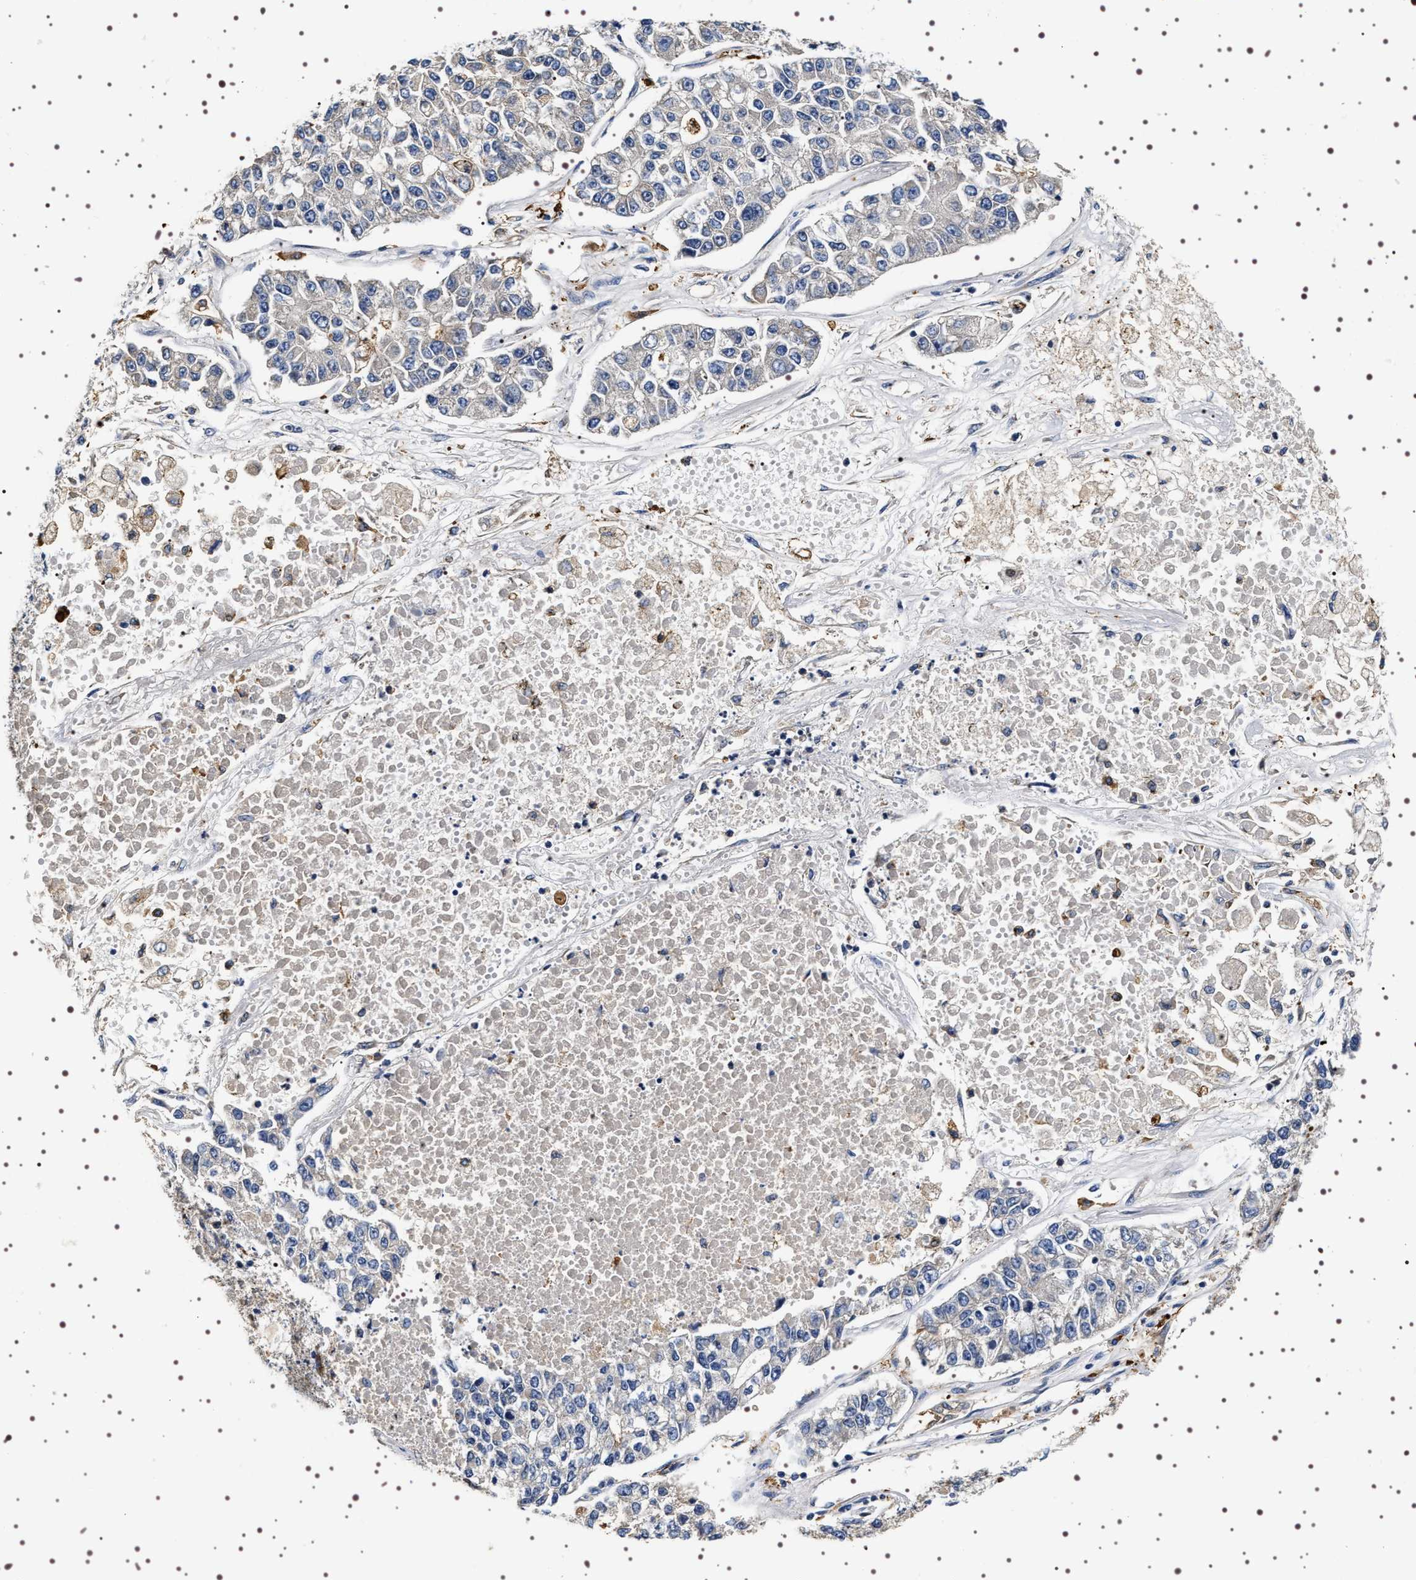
{"staining": {"intensity": "negative", "quantity": "none", "location": "none"}, "tissue": "lung cancer", "cell_type": "Tumor cells", "image_type": "cancer", "snomed": [{"axis": "morphology", "description": "Adenocarcinoma, NOS"}, {"axis": "topography", "description": "Lung"}], "caption": "Protein analysis of adenocarcinoma (lung) shows no significant positivity in tumor cells.", "gene": "ALPL", "patient": {"sex": "male", "age": 49}}